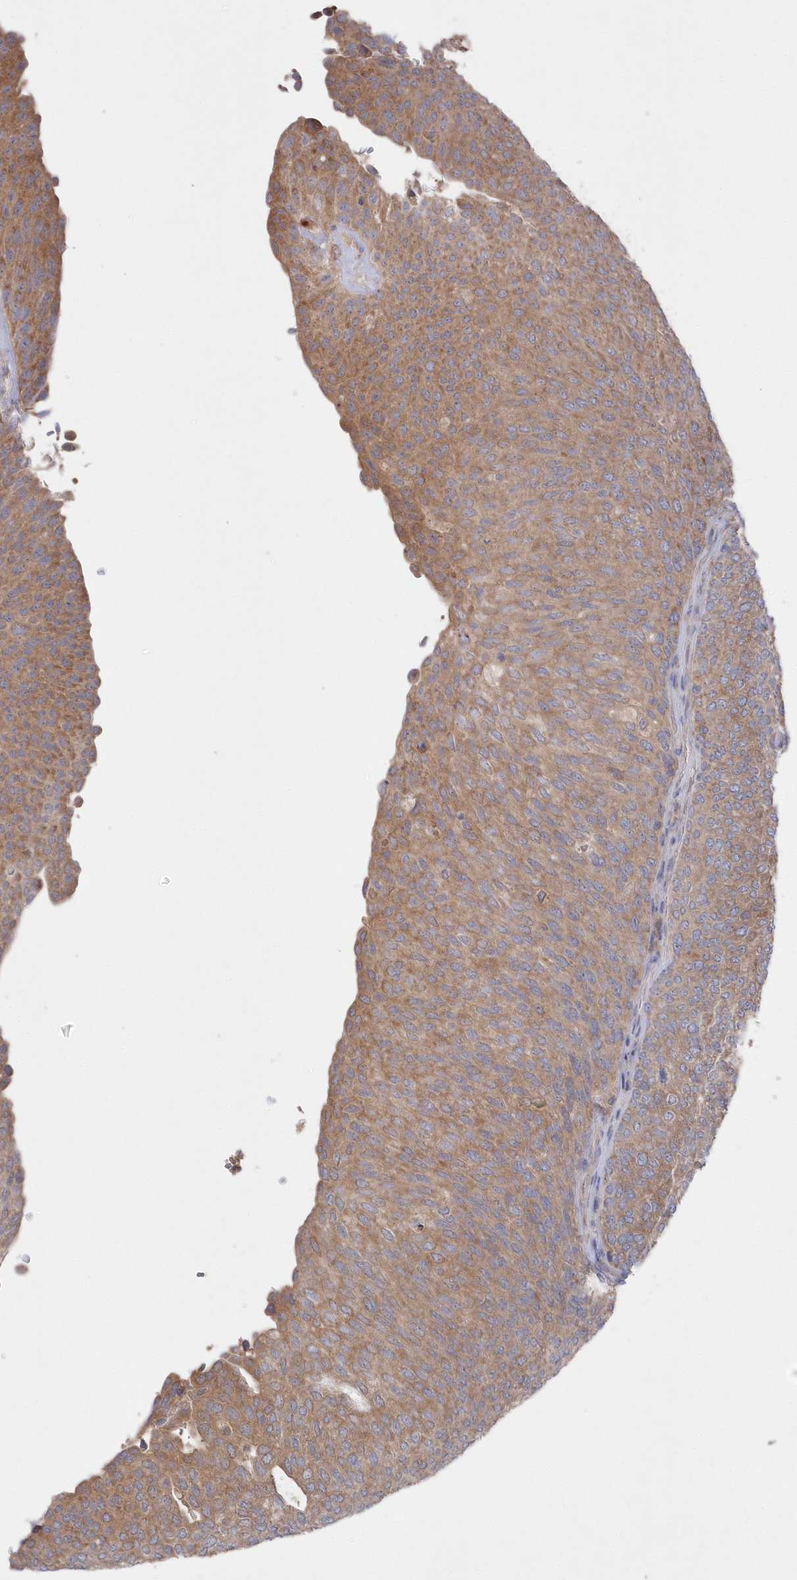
{"staining": {"intensity": "moderate", "quantity": ">75%", "location": "cytoplasmic/membranous"}, "tissue": "urothelial cancer", "cell_type": "Tumor cells", "image_type": "cancer", "snomed": [{"axis": "morphology", "description": "Urothelial carcinoma, Low grade"}, {"axis": "topography", "description": "Urinary bladder"}], "caption": "The micrograph exhibits a brown stain indicating the presence of a protein in the cytoplasmic/membranous of tumor cells in urothelial cancer.", "gene": "ASNSD1", "patient": {"sex": "female", "age": 79}}